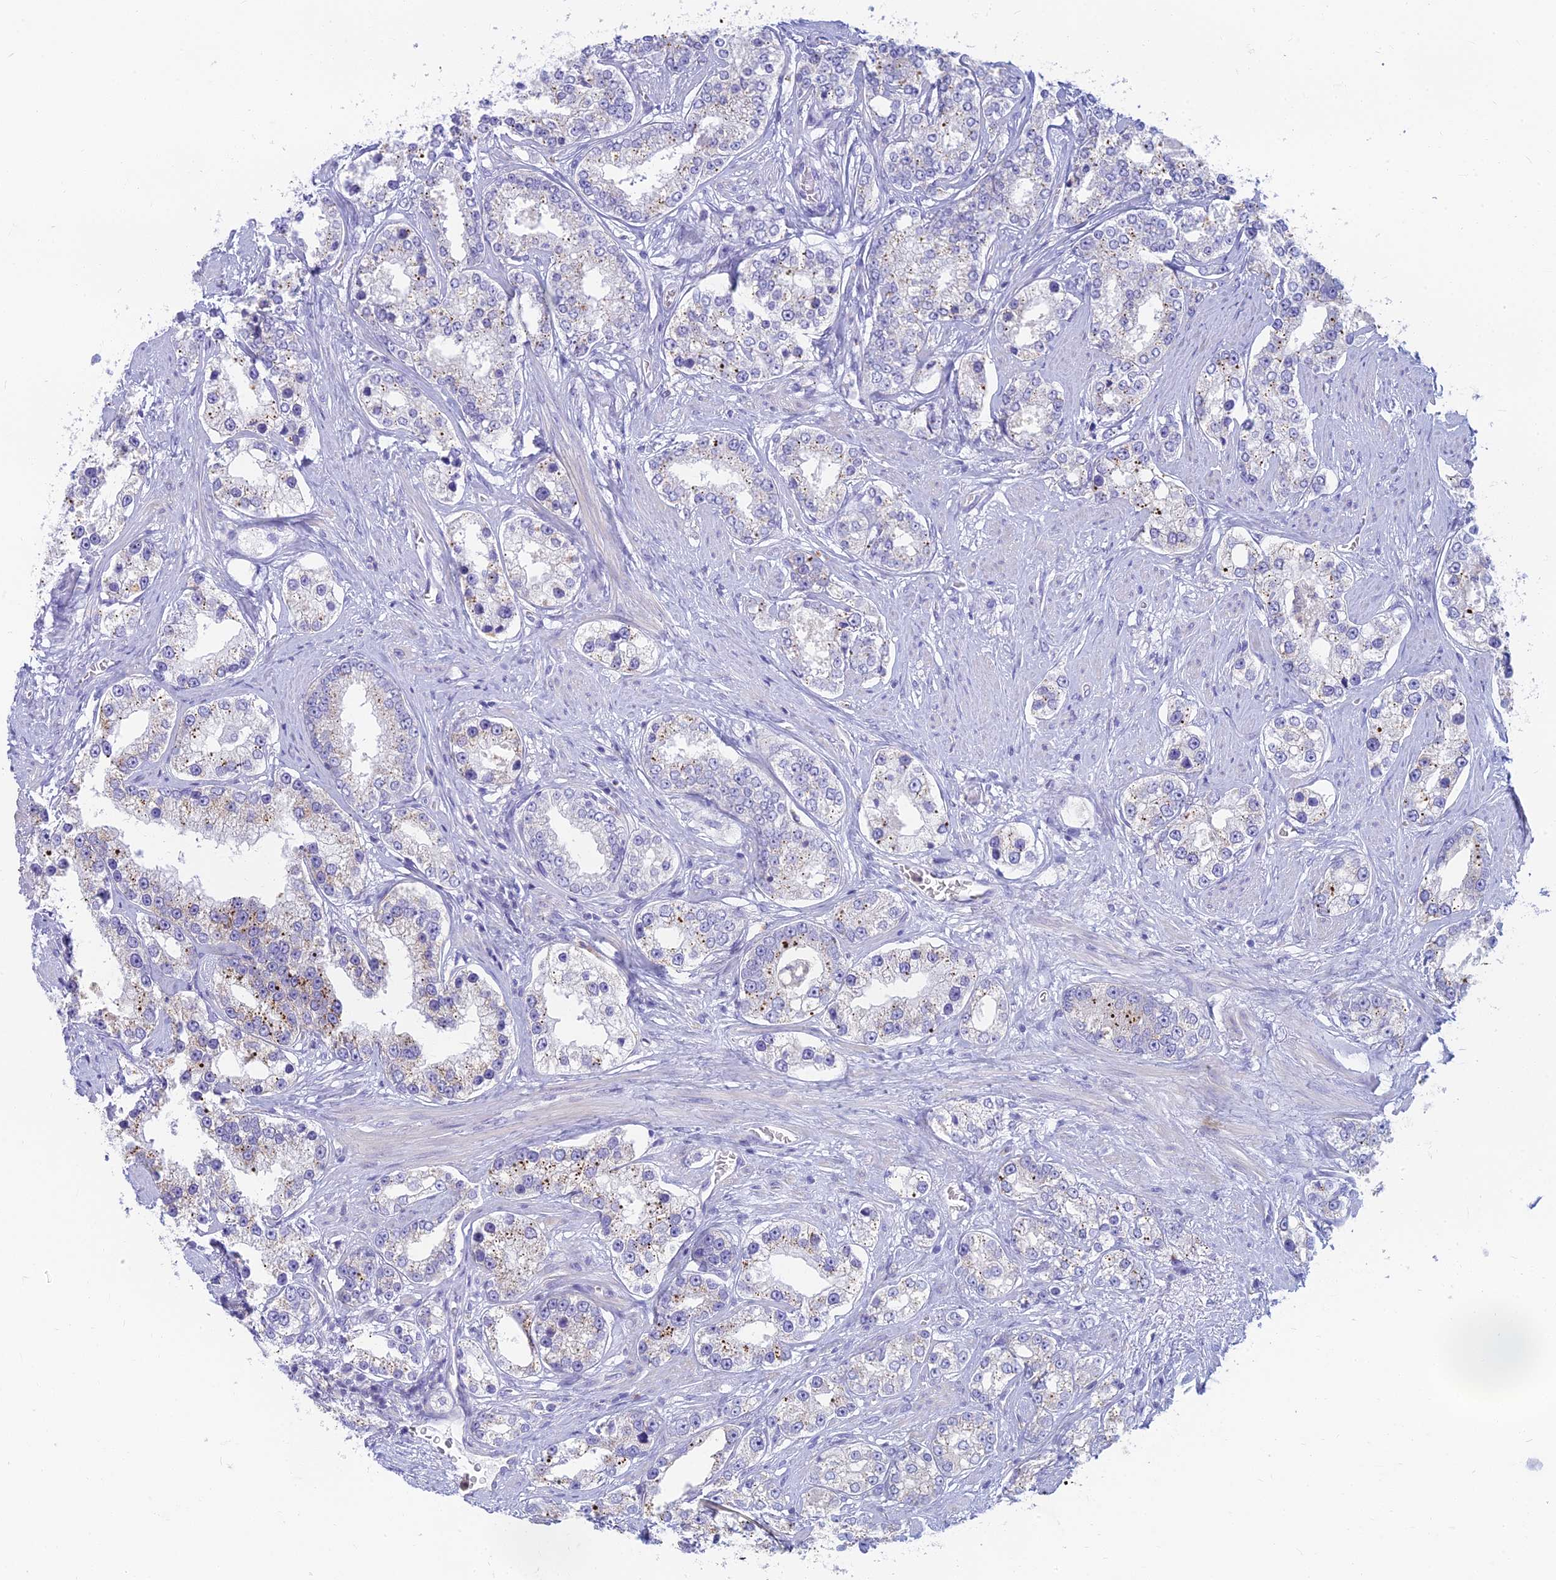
{"staining": {"intensity": "moderate", "quantity": "<25%", "location": "cytoplasmic/membranous"}, "tissue": "prostate cancer", "cell_type": "Tumor cells", "image_type": "cancer", "snomed": [{"axis": "morphology", "description": "Normal tissue, NOS"}, {"axis": "morphology", "description": "Adenocarcinoma, High grade"}, {"axis": "topography", "description": "Prostate"}], "caption": "High-grade adenocarcinoma (prostate) stained with DAB (3,3'-diaminobenzidine) IHC reveals low levels of moderate cytoplasmic/membranous expression in about <25% of tumor cells. The staining was performed using DAB (3,3'-diaminobenzidine), with brown indicating positive protein expression. Nuclei are stained blue with hematoxylin.", "gene": "STRN4", "patient": {"sex": "male", "age": 83}}